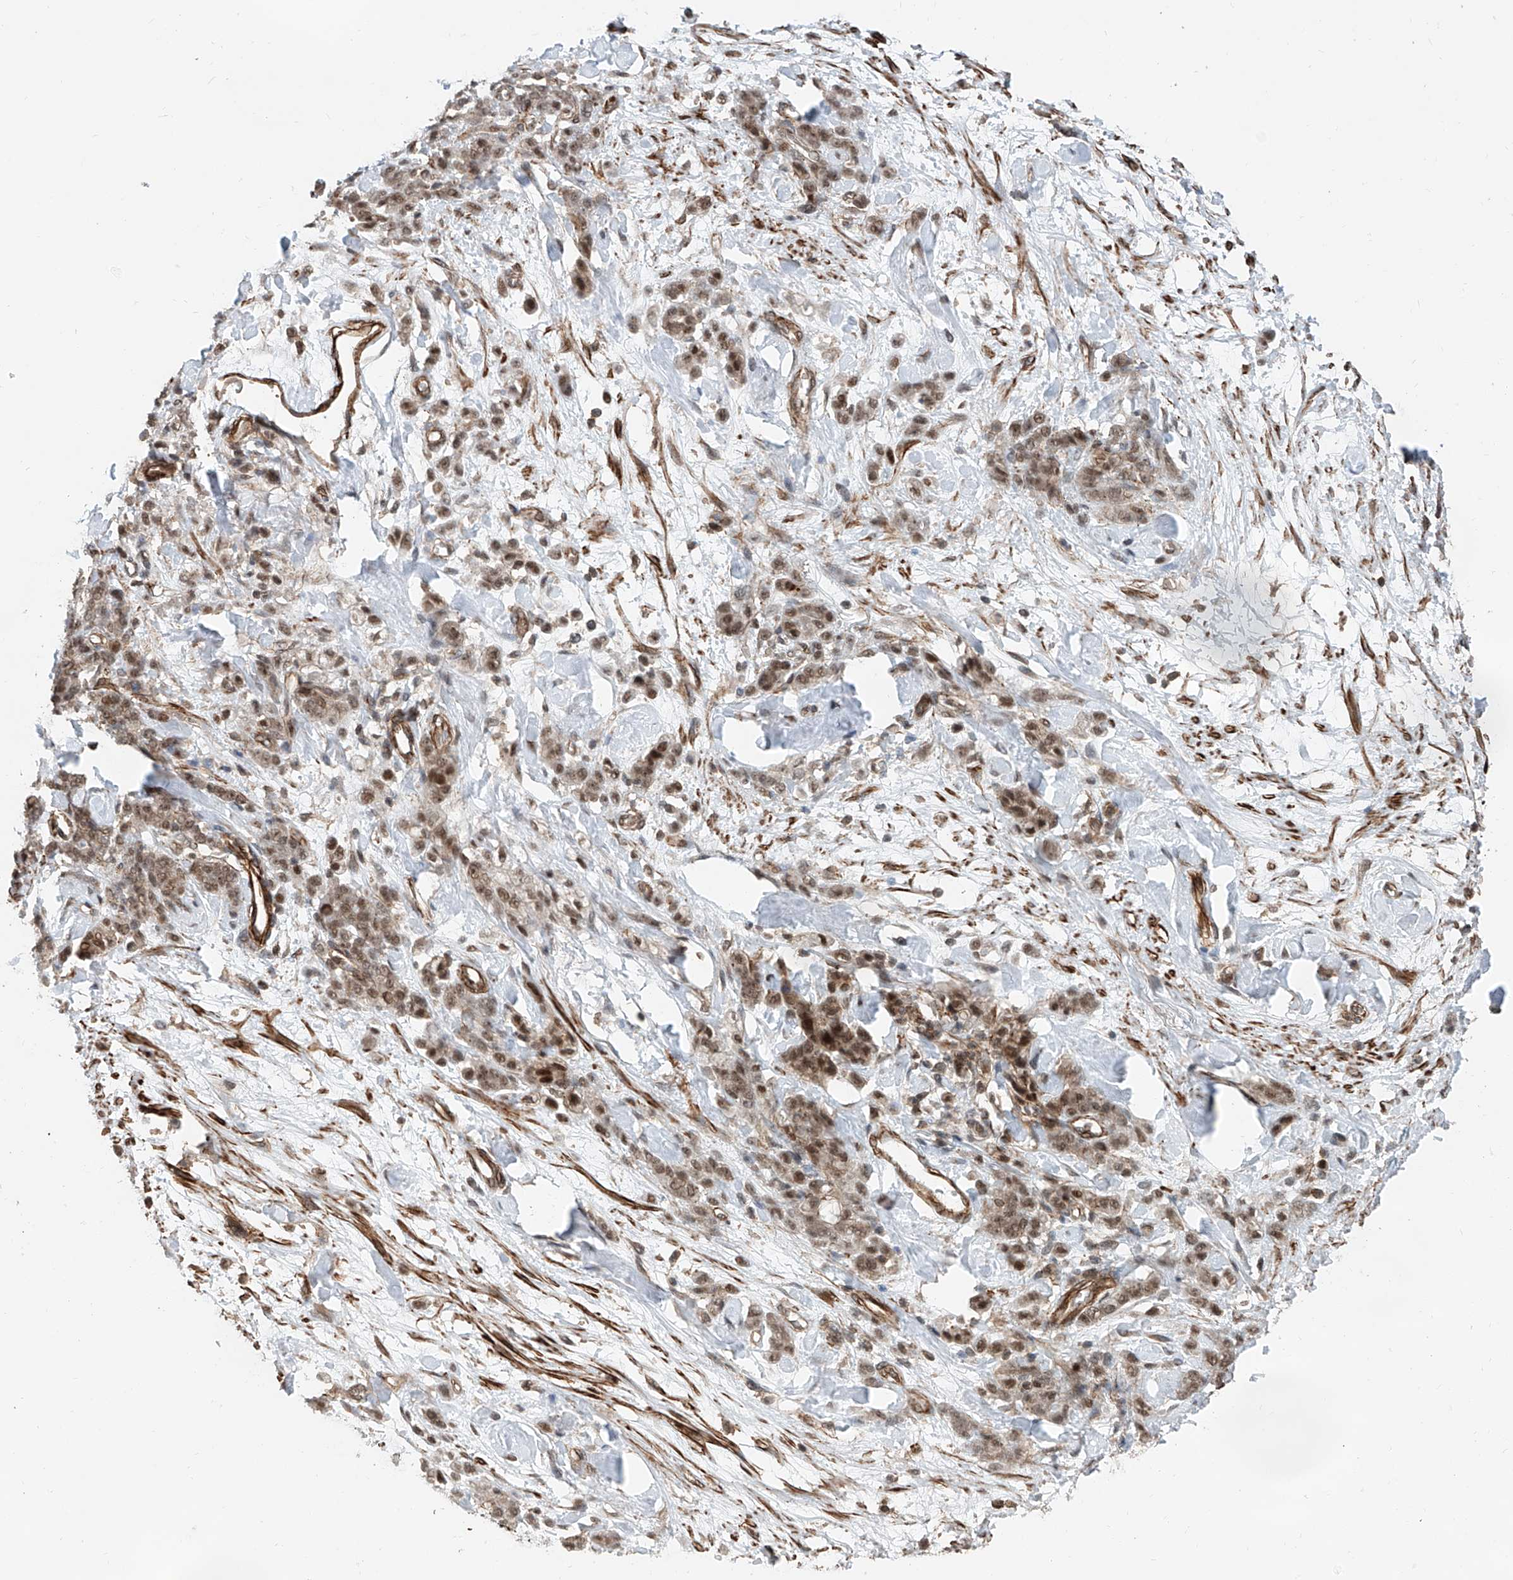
{"staining": {"intensity": "weak", "quantity": ">75%", "location": "nuclear"}, "tissue": "stomach cancer", "cell_type": "Tumor cells", "image_type": "cancer", "snomed": [{"axis": "morphology", "description": "Normal tissue, NOS"}, {"axis": "morphology", "description": "Adenocarcinoma, NOS"}, {"axis": "topography", "description": "Stomach"}], "caption": "High-power microscopy captured an IHC image of stomach cancer, revealing weak nuclear staining in about >75% of tumor cells. The staining was performed using DAB (3,3'-diaminobenzidine) to visualize the protein expression in brown, while the nuclei were stained in blue with hematoxylin (Magnification: 20x).", "gene": "SDE2", "patient": {"sex": "male", "age": 82}}